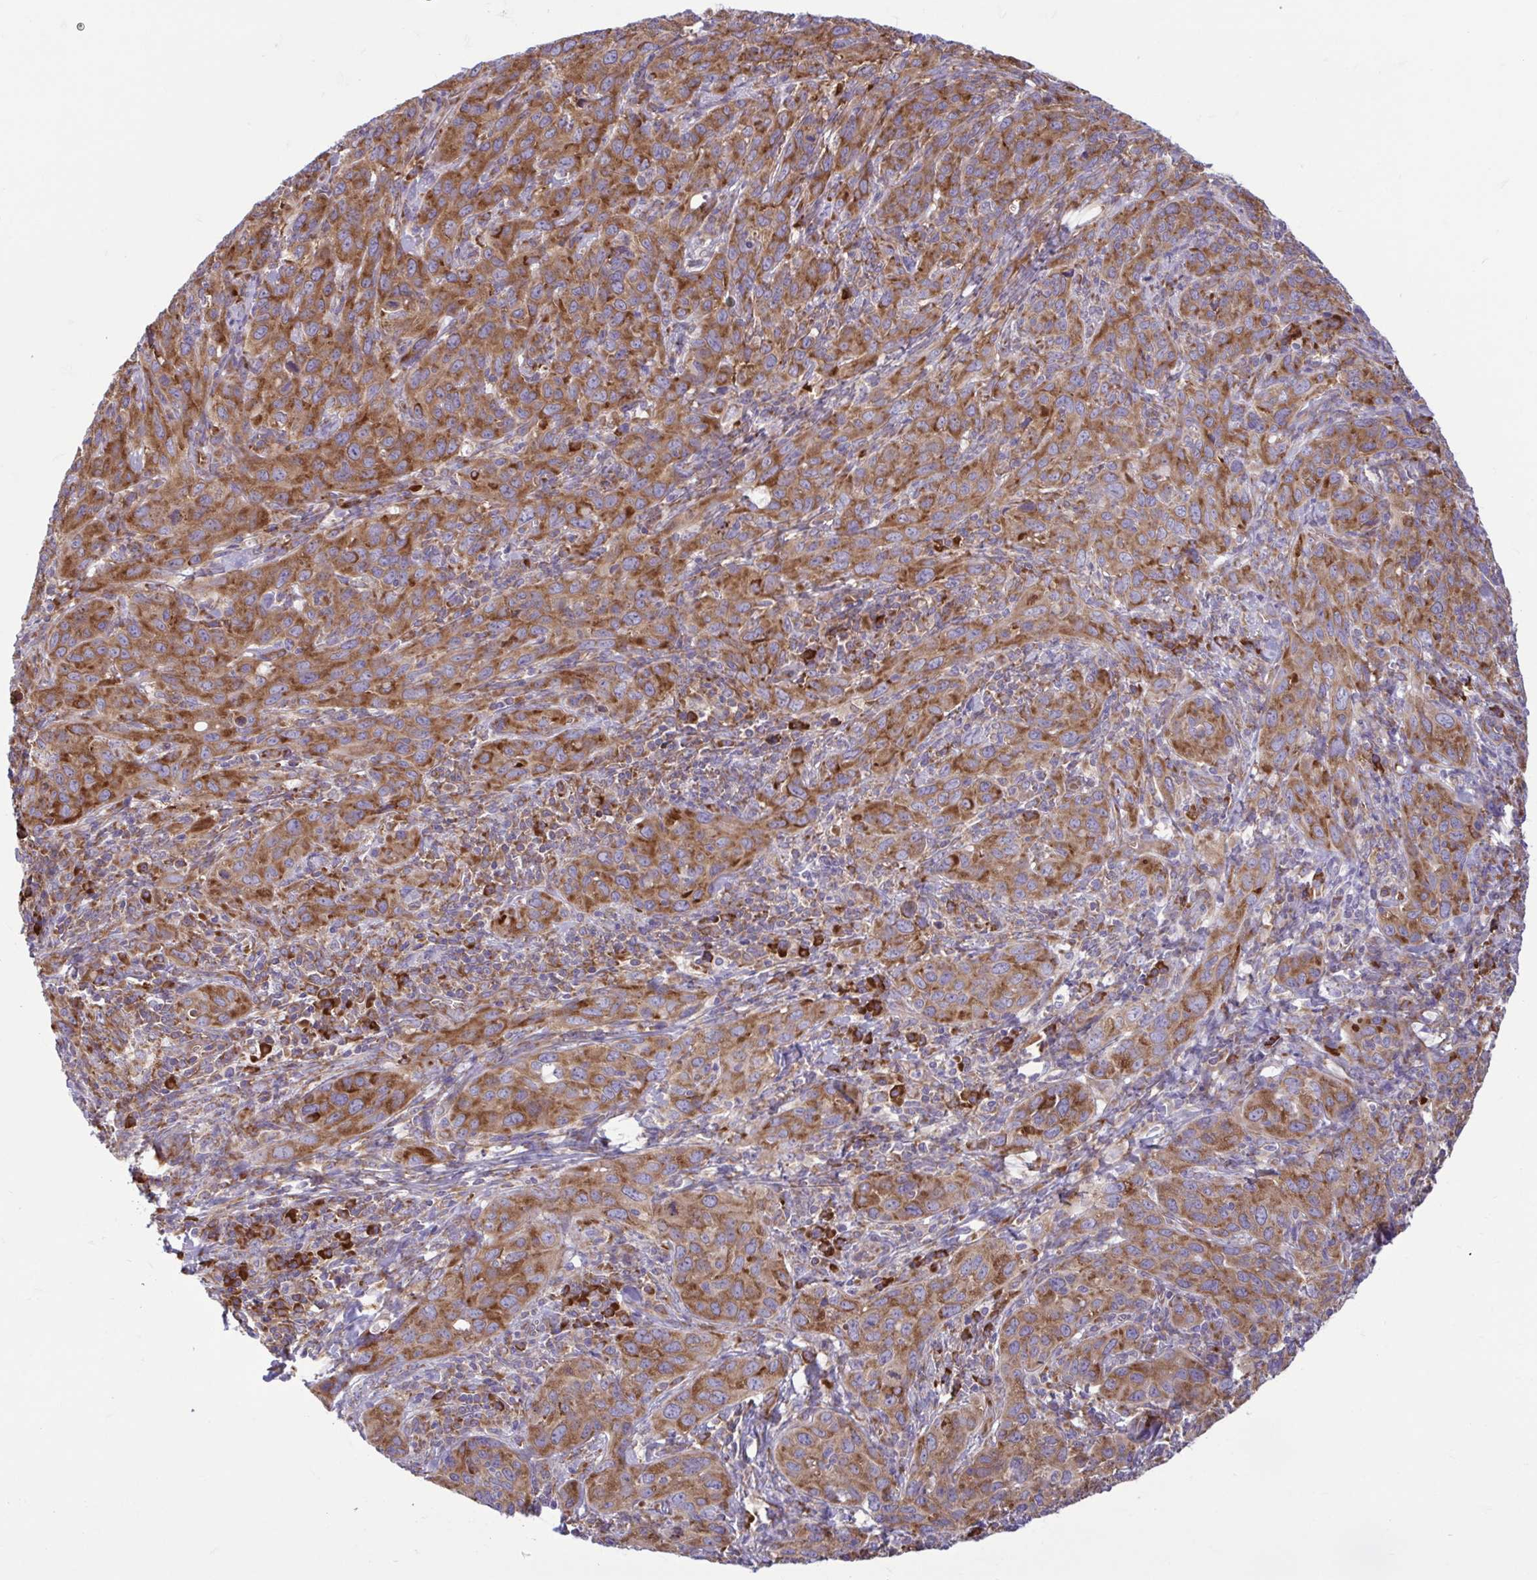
{"staining": {"intensity": "strong", "quantity": ">75%", "location": "cytoplasmic/membranous"}, "tissue": "cervical cancer", "cell_type": "Tumor cells", "image_type": "cancer", "snomed": [{"axis": "morphology", "description": "Normal tissue, NOS"}, {"axis": "morphology", "description": "Squamous cell carcinoma, NOS"}, {"axis": "topography", "description": "Cervix"}], "caption": "The image exhibits immunohistochemical staining of cervical squamous cell carcinoma. There is strong cytoplasmic/membranous staining is identified in about >75% of tumor cells.", "gene": "RPS16", "patient": {"sex": "female", "age": 51}}